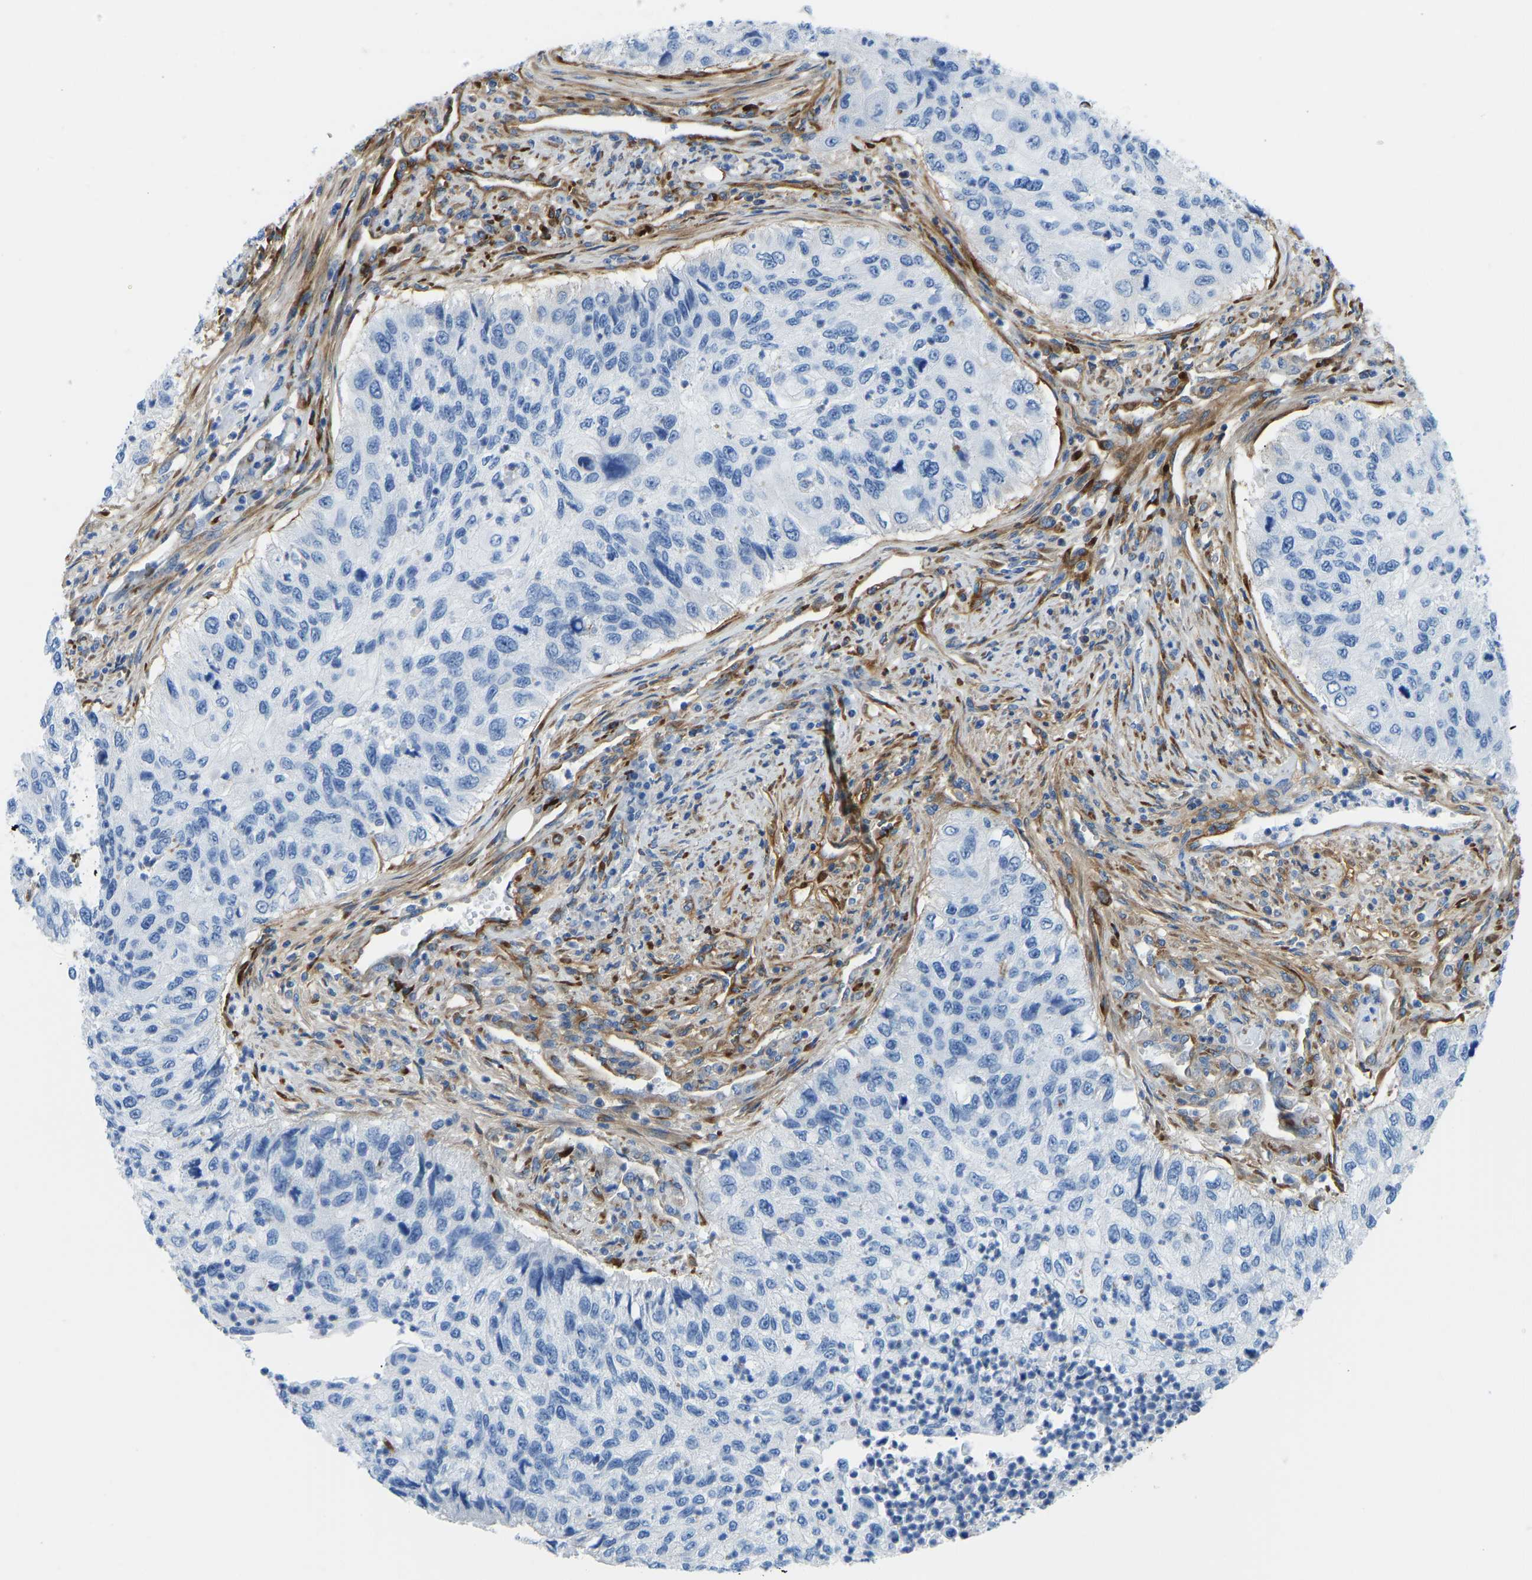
{"staining": {"intensity": "negative", "quantity": "none", "location": "none"}, "tissue": "urothelial cancer", "cell_type": "Tumor cells", "image_type": "cancer", "snomed": [{"axis": "morphology", "description": "Urothelial carcinoma, High grade"}, {"axis": "topography", "description": "Urinary bladder"}], "caption": "Micrograph shows no protein positivity in tumor cells of urothelial carcinoma (high-grade) tissue.", "gene": "COL15A1", "patient": {"sex": "female", "age": 60}}